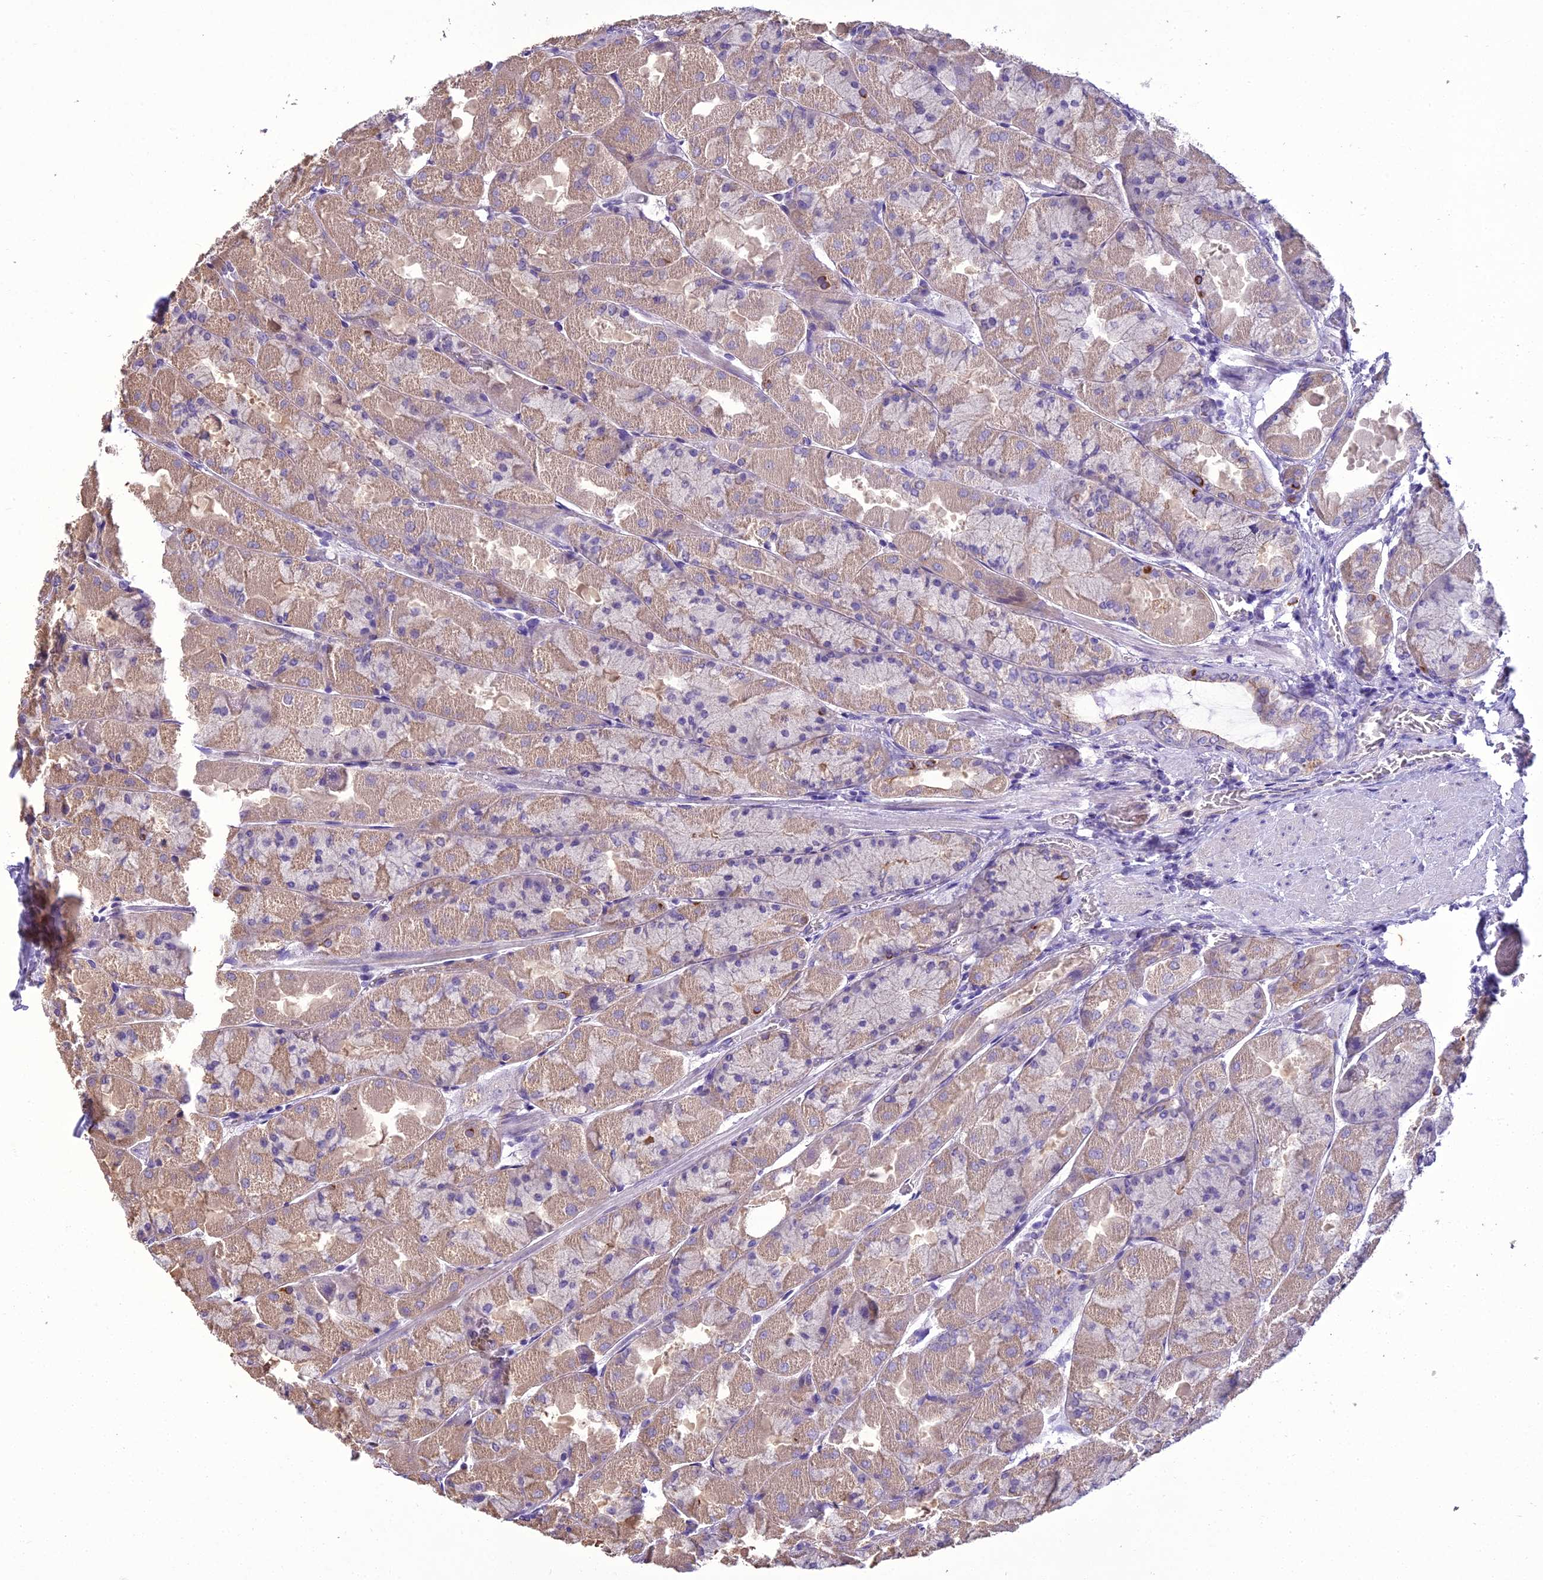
{"staining": {"intensity": "moderate", "quantity": "25%-75%", "location": "cytoplasmic/membranous"}, "tissue": "stomach", "cell_type": "Glandular cells", "image_type": "normal", "snomed": [{"axis": "morphology", "description": "Normal tissue, NOS"}, {"axis": "topography", "description": "Stomach"}], "caption": "The histopathology image reveals a brown stain indicating the presence of a protein in the cytoplasmic/membranous of glandular cells in stomach. (IHC, brightfield microscopy, high magnification).", "gene": "SCRT1", "patient": {"sex": "female", "age": 61}}